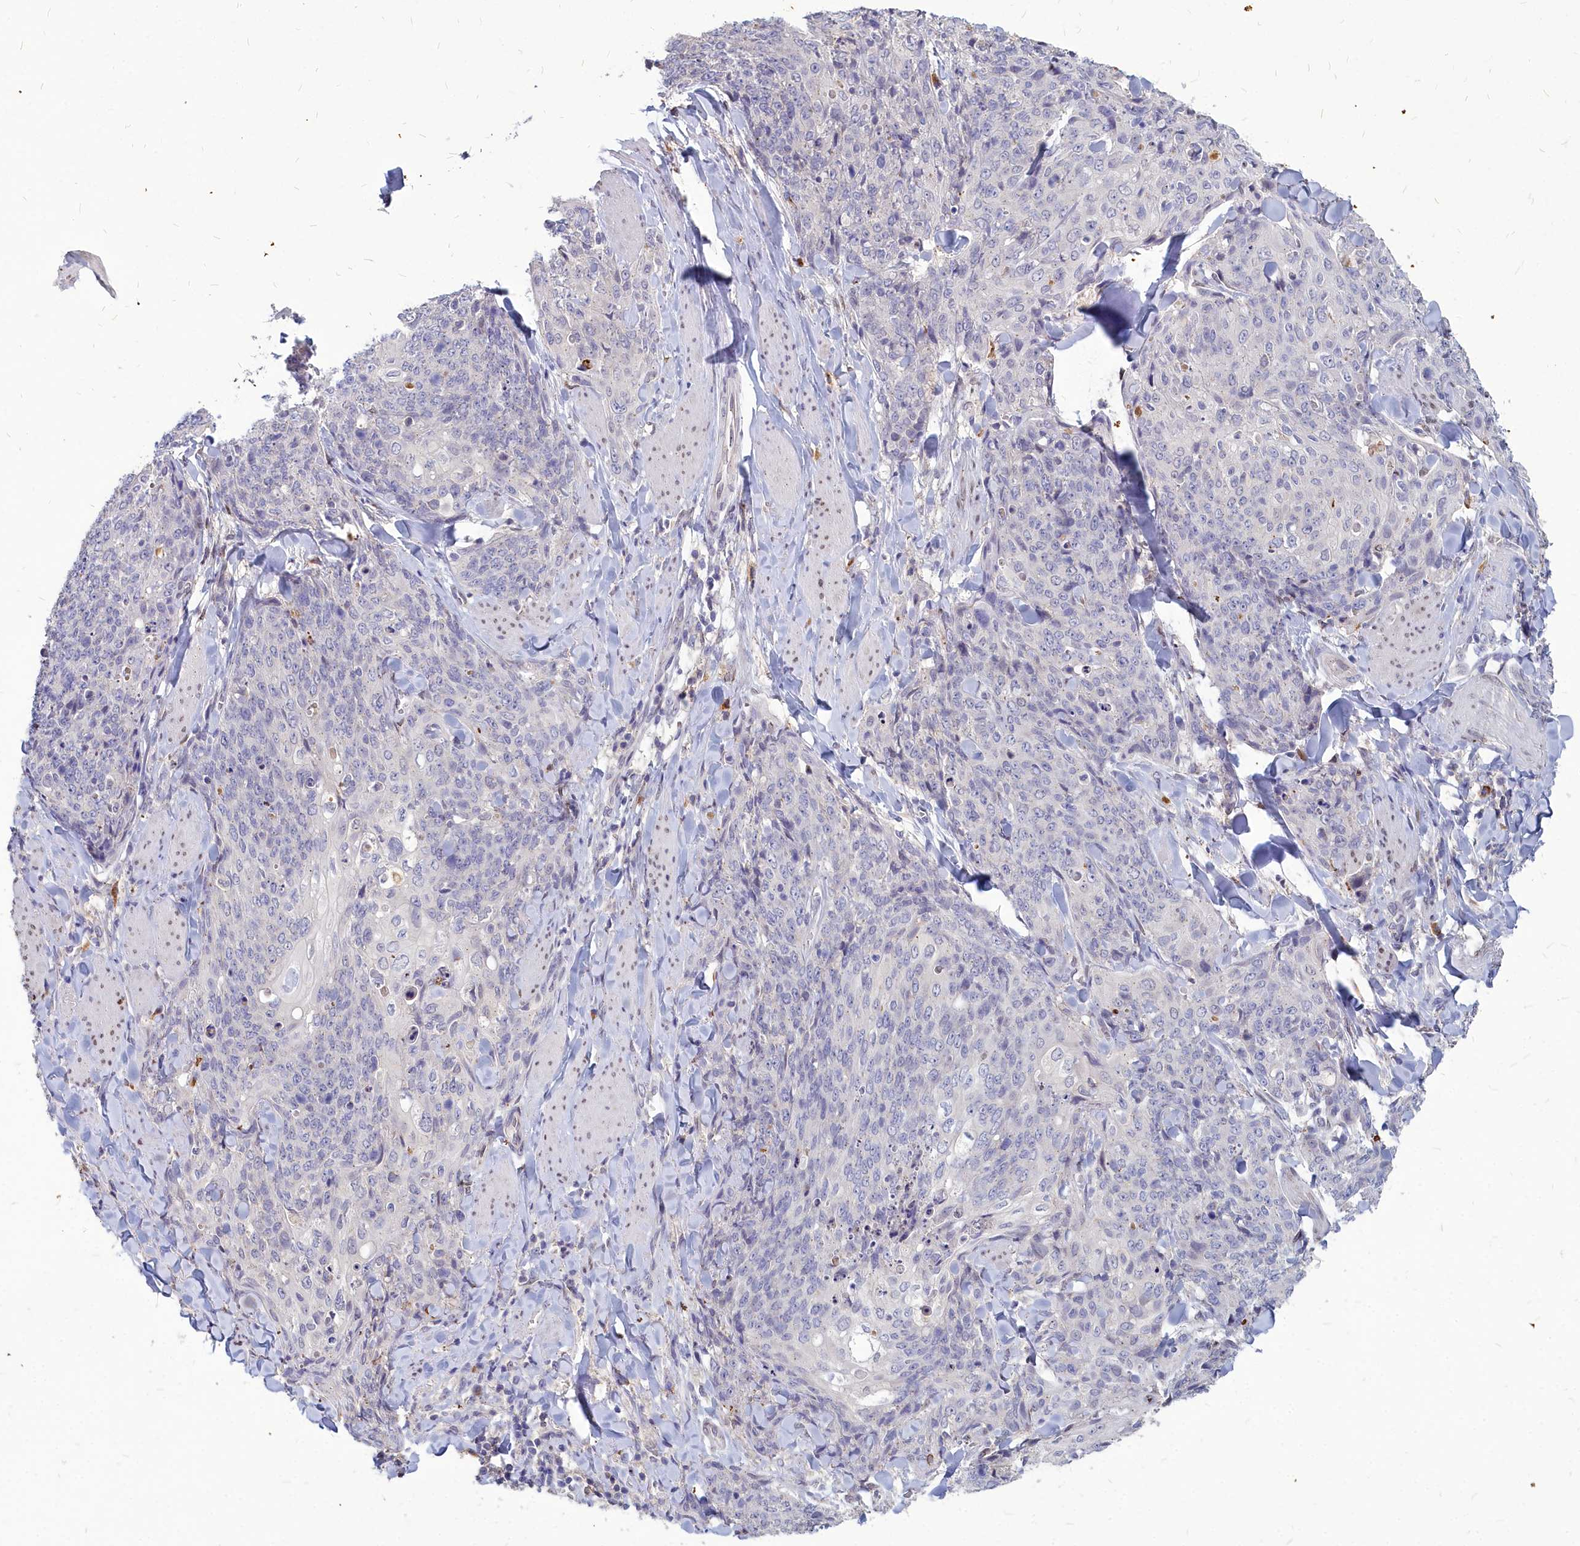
{"staining": {"intensity": "weak", "quantity": "<25%", "location": "cytoplasmic/membranous"}, "tissue": "skin cancer", "cell_type": "Tumor cells", "image_type": "cancer", "snomed": [{"axis": "morphology", "description": "Squamous cell carcinoma, NOS"}, {"axis": "topography", "description": "Skin"}, {"axis": "topography", "description": "Vulva"}], "caption": "Human skin cancer stained for a protein using immunohistochemistry exhibits no positivity in tumor cells.", "gene": "NOXA1", "patient": {"sex": "female", "age": 85}}